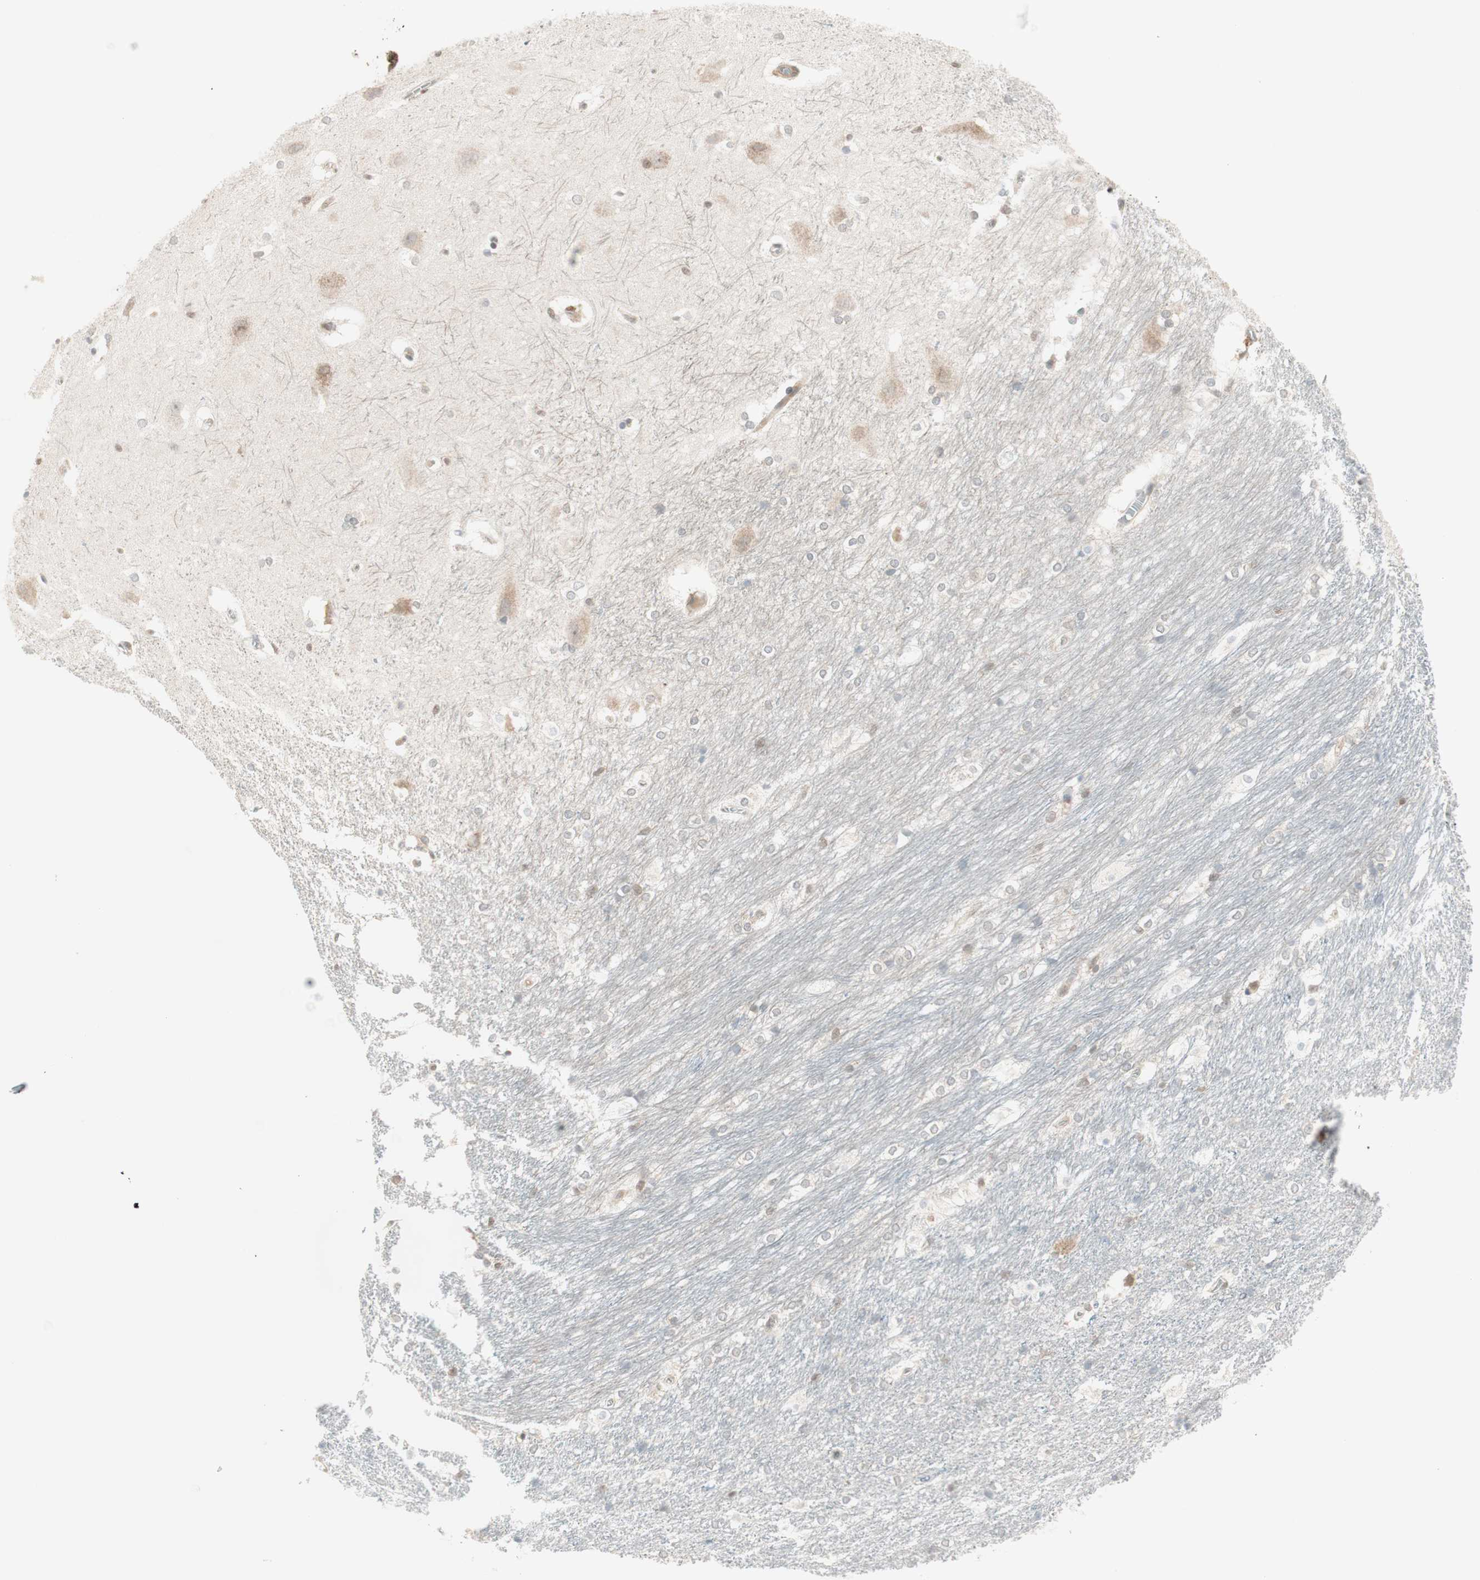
{"staining": {"intensity": "weak", "quantity": "<25%", "location": "cytoplasmic/membranous"}, "tissue": "hippocampus", "cell_type": "Glial cells", "image_type": "normal", "snomed": [{"axis": "morphology", "description": "Normal tissue, NOS"}, {"axis": "topography", "description": "Hippocampus"}], "caption": "Protein analysis of unremarkable hippocampus reveals no significant positivity in glial cells.", "gene": "UBE2I", "patient": {"sex": "female", "age": 19}}